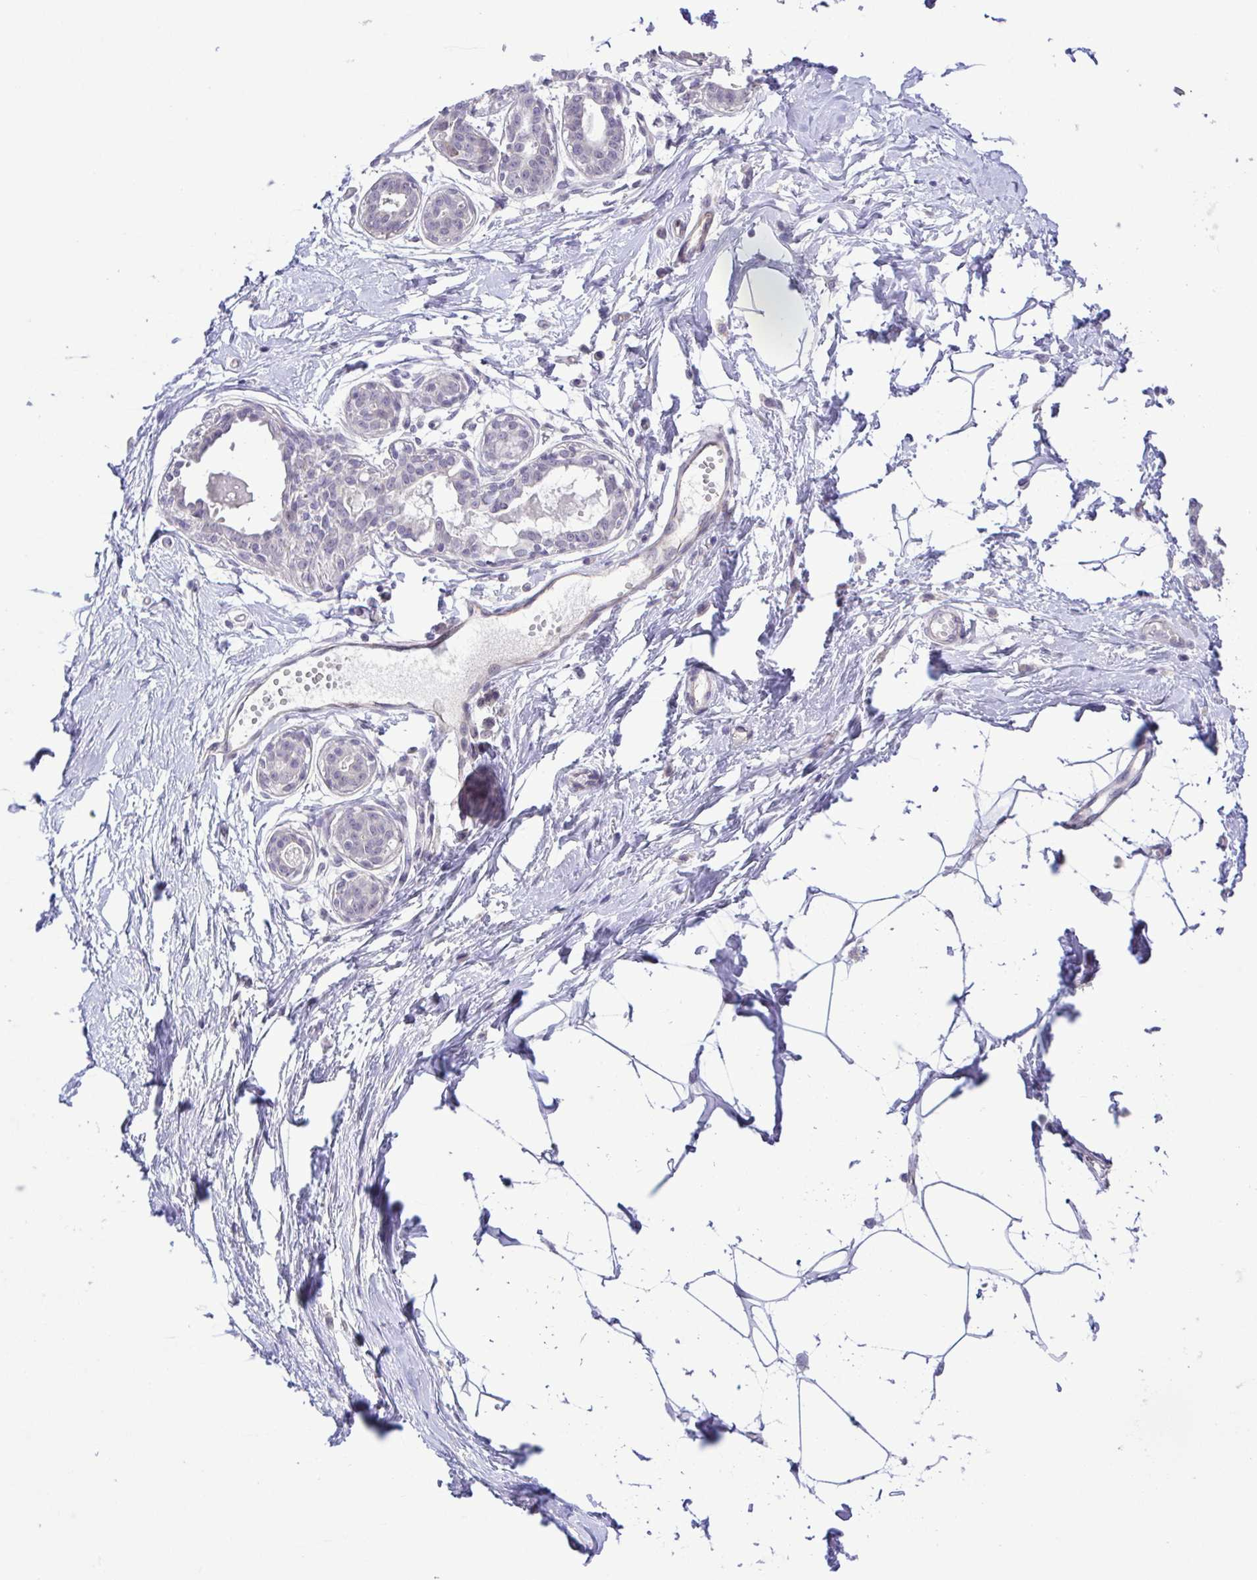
{"staining": {"intensity": "negative", "quantity": "none", "location": "none"}, "tissue": "breast", "cell_type": "Adipocytes", "image_type": "normal", "snomed": [{"axis": "morphology", "description": "Normal tissue, NOS"}, {"axis": "topography", "description": "Breast"}], "caption": "IHC micrograph of benign human breast stained for a protein (brown), which exhibits no positivity in adipocytes.", "gene": "IL1RN", "patient": {"sex": "female", "age": 45}}